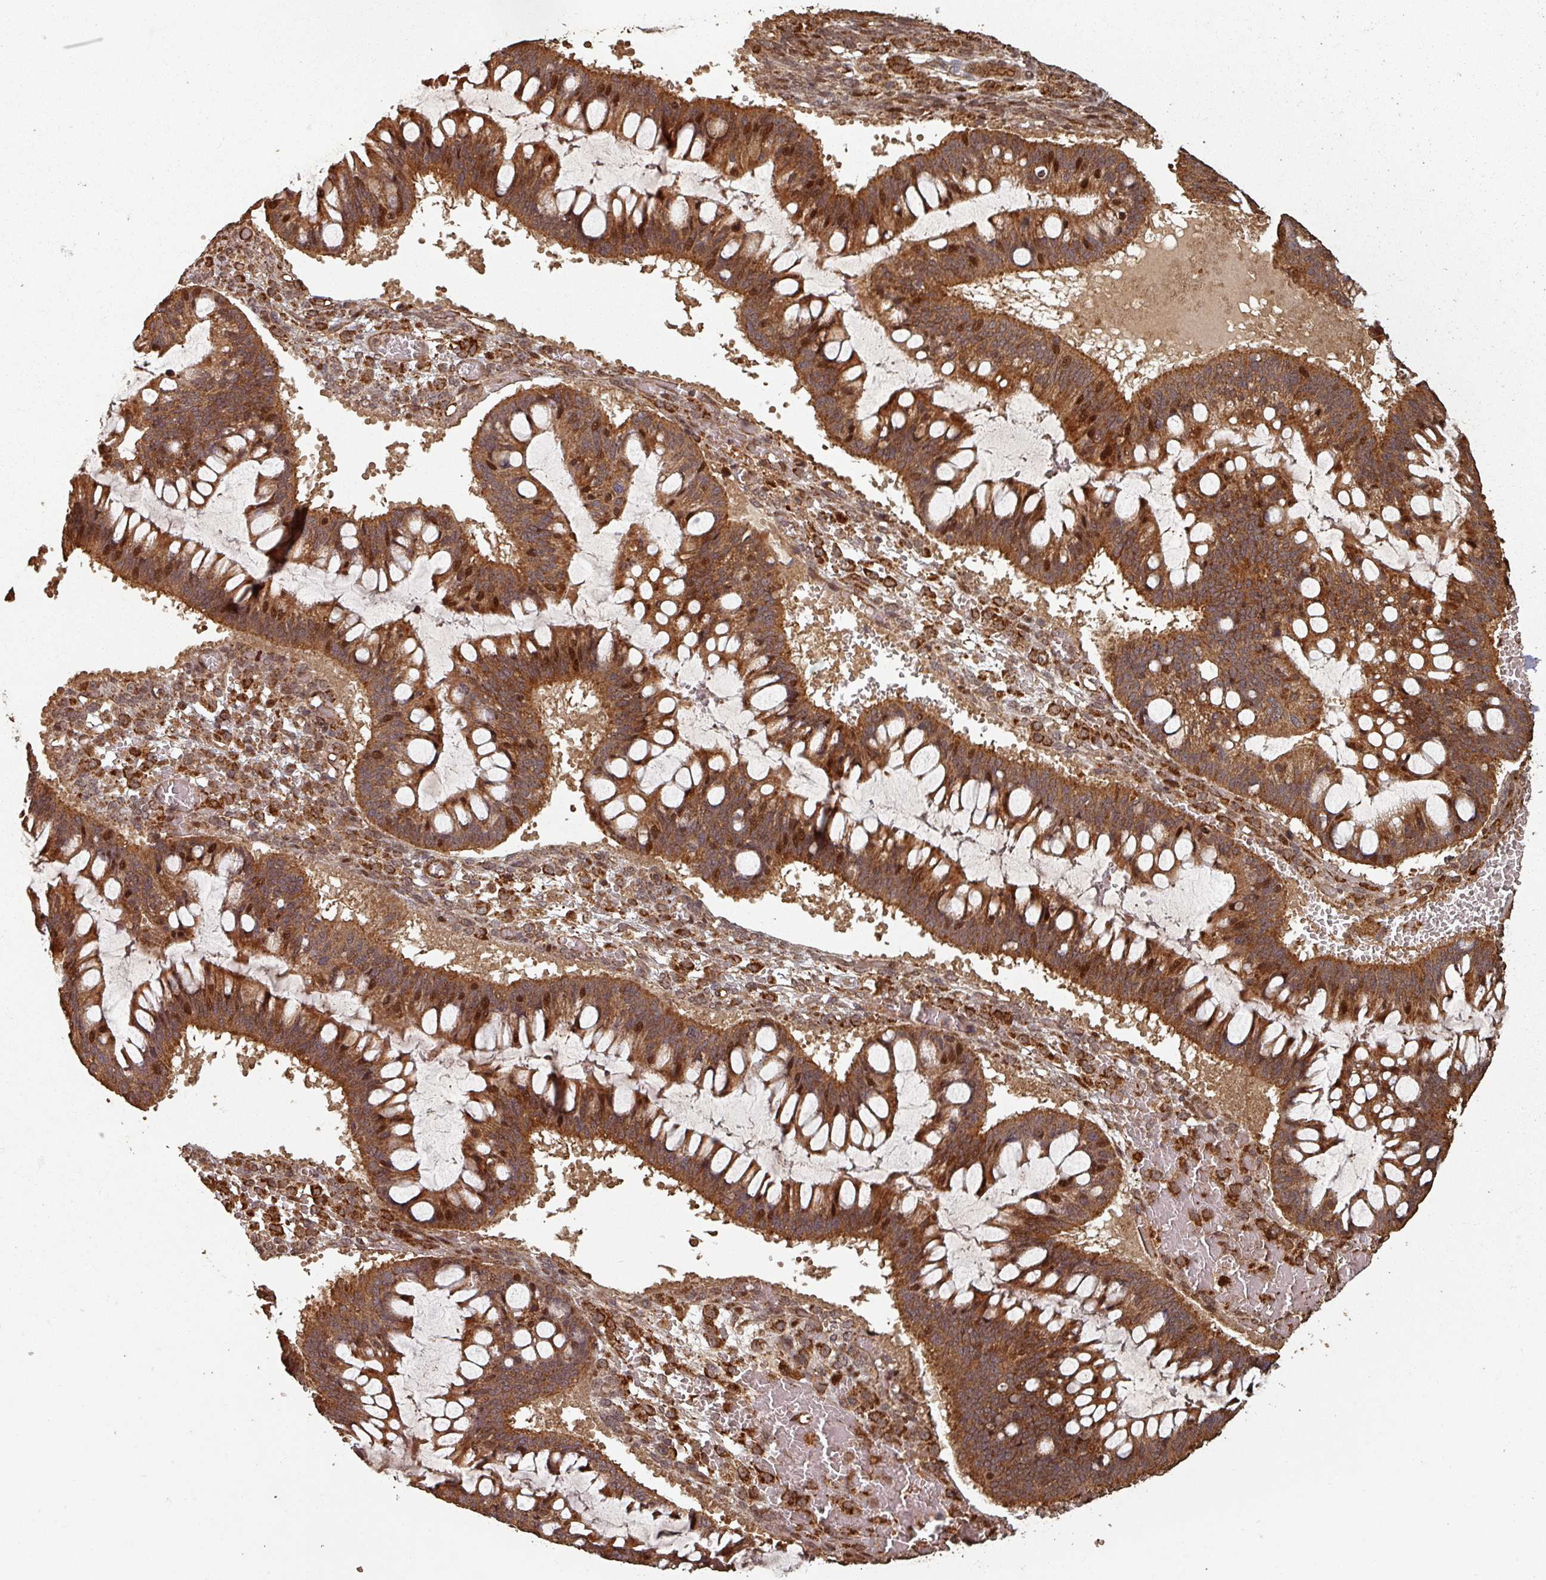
{"staining": {"intensity": "strong", "quantity": ">75%", "location": "cytoplasmic/membranous,nuclear"}, "tissue": "ovarian cancer", "cell_type": "Tumor cells", "image_type": "cancer", "snomed": [{"axis": "morphology", "description": "Cystadenocarcinoma, mucinous, NOS"}, {"axis": "topography", "description": "Ovary"}], "caption": "Human mucinous cystadenocarcinoma (ovarian) stained for a protein (brown) displays strong cytoplasmic/membranous and nuclear positive positivity in approximately >75% of tumor cells.", "gene": "EID1", "patient": {"sex": "female", "age": 73}}